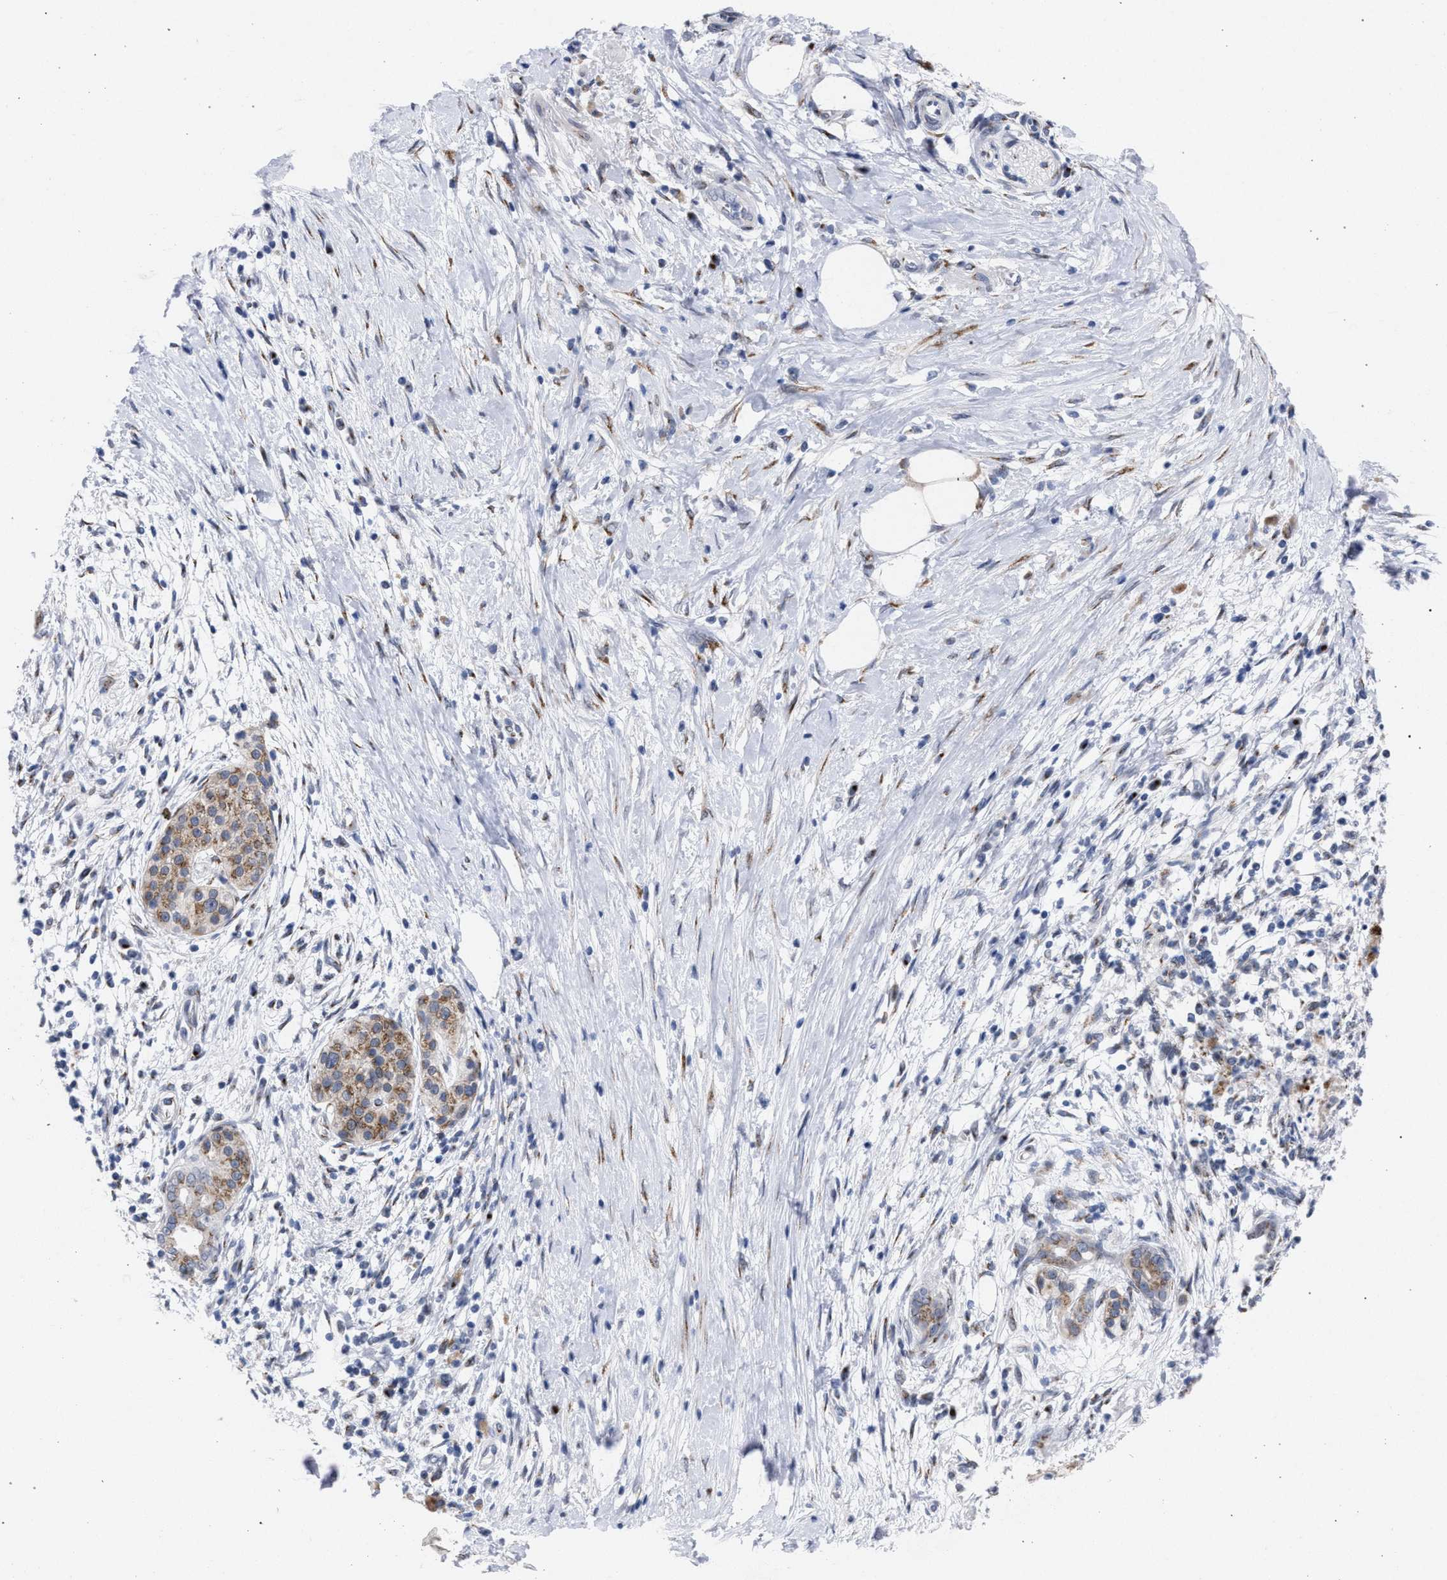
{"staining": {"intensity": "weak", "quantity": ">75%", "location": "cytoplasmic/membranous"}, "tissue": "pancreatic cancer", "cell_type": "Tumor cells", "image_type": "cancer", "snomed": [{"axis": "morphology", "description": "Adenocarcinoma, NOS"}, {"axis": "topography", "description": "Pancreas"}], "caption": "High-magnification brightfield microscopy of pancreatic cancer stained with DAB (brown) and counterstained with hematoxylin (blue). tumor cells exhibit weak cytoplasmic/membranous expression is identified in approximately>75% of cells.", "gene": "GOLGA2", "patient": {"sex": "male", "age": 58}}